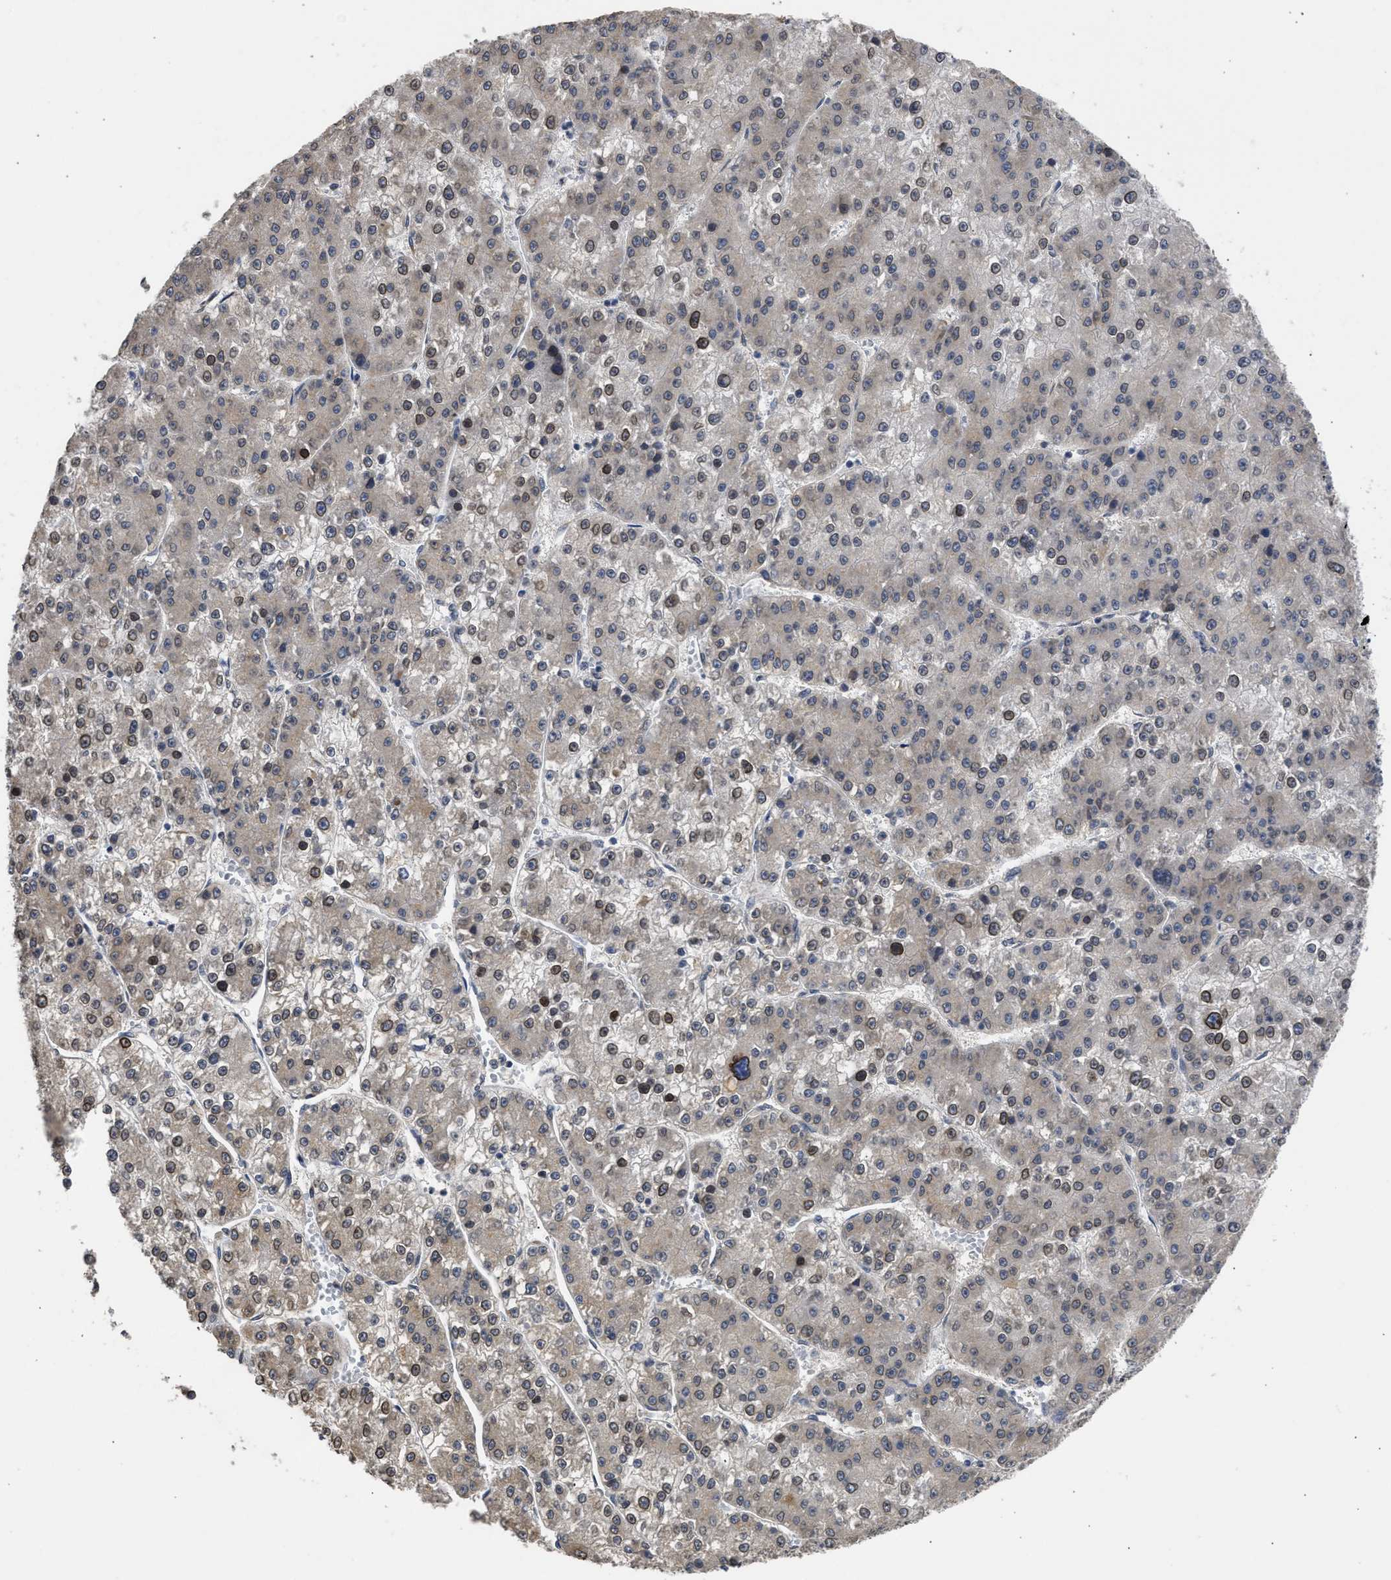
{"staining": {"intensity": "moderate", "quantity": "25%-75%", "location": "nuclear"}, "tissue": "liver cancer", "cell_type": "Tumor cells", "image_type": "cancer", "snomed": [{"axis": "morphology", "description": "Carcinoma, Hepatocellular, NOS"}, {"axis": "topography", "description": "Liver"}], "caption": "The immunohistochemical stain shows moderate nuclear positivity in tumor cells of liver hepatocellular carcinoma tissue.", "gene": "DNAJC1", "patient": {"sex": "female", "age": 73}}